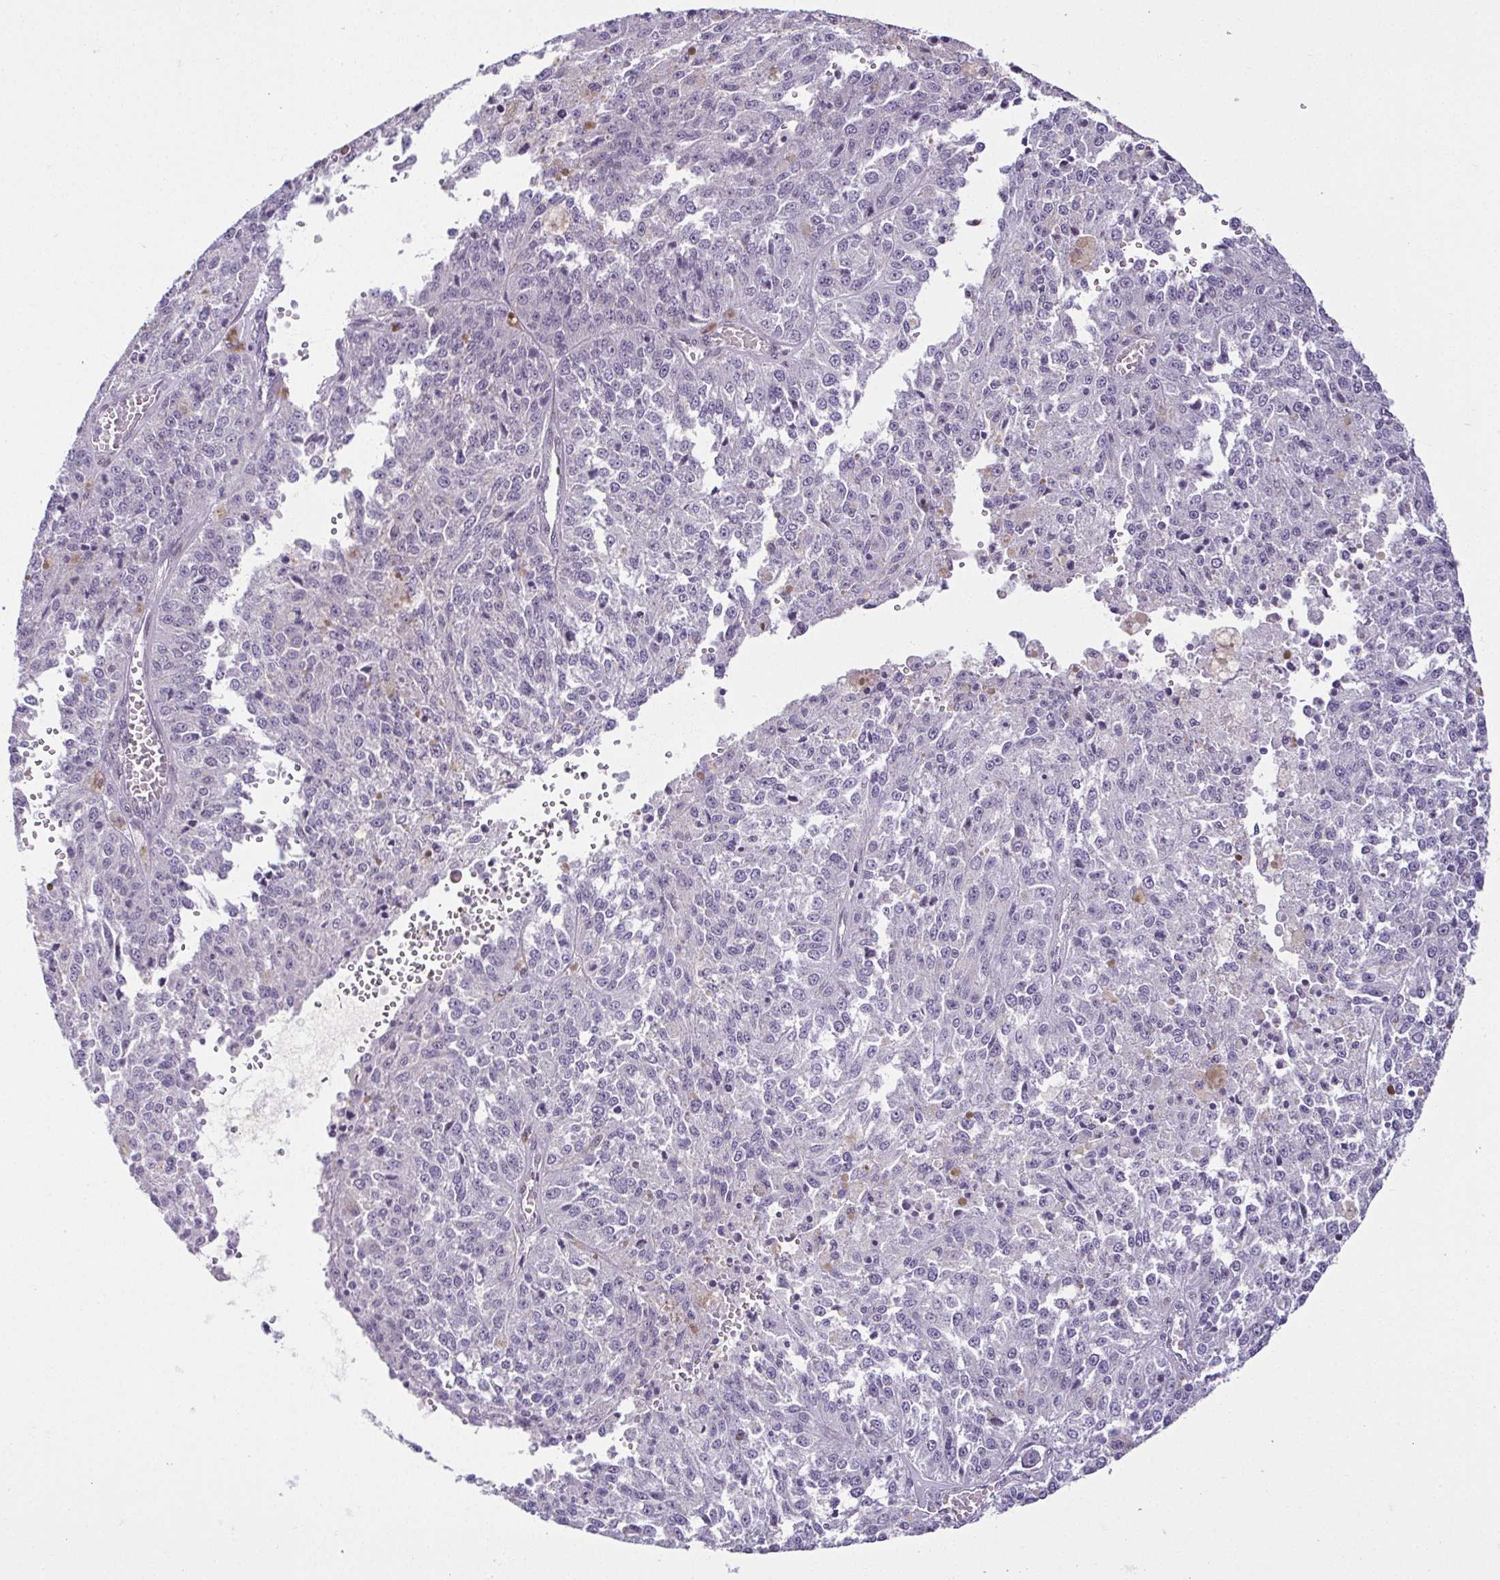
{"staining": {"intensity": "negative", "quantity": "none", "location": "none"}, "tissue": "melanoma", "cell_type": "Tumor cells", "image_type": "cancer", "snomed": [{"axis": "morphology", "description": "Malignant melanoma, Metastatic site"}, {"axis": "topography", "description": "Lymph node"}], "caption": "High magnification brightfield microscopy of melanoma stained with DAB (brown) and counterstained with hematoxylin (blue): tumor cells show no significant expression.", "gene": "RBM3", "patient": {"sex": "female", "age": 64}}